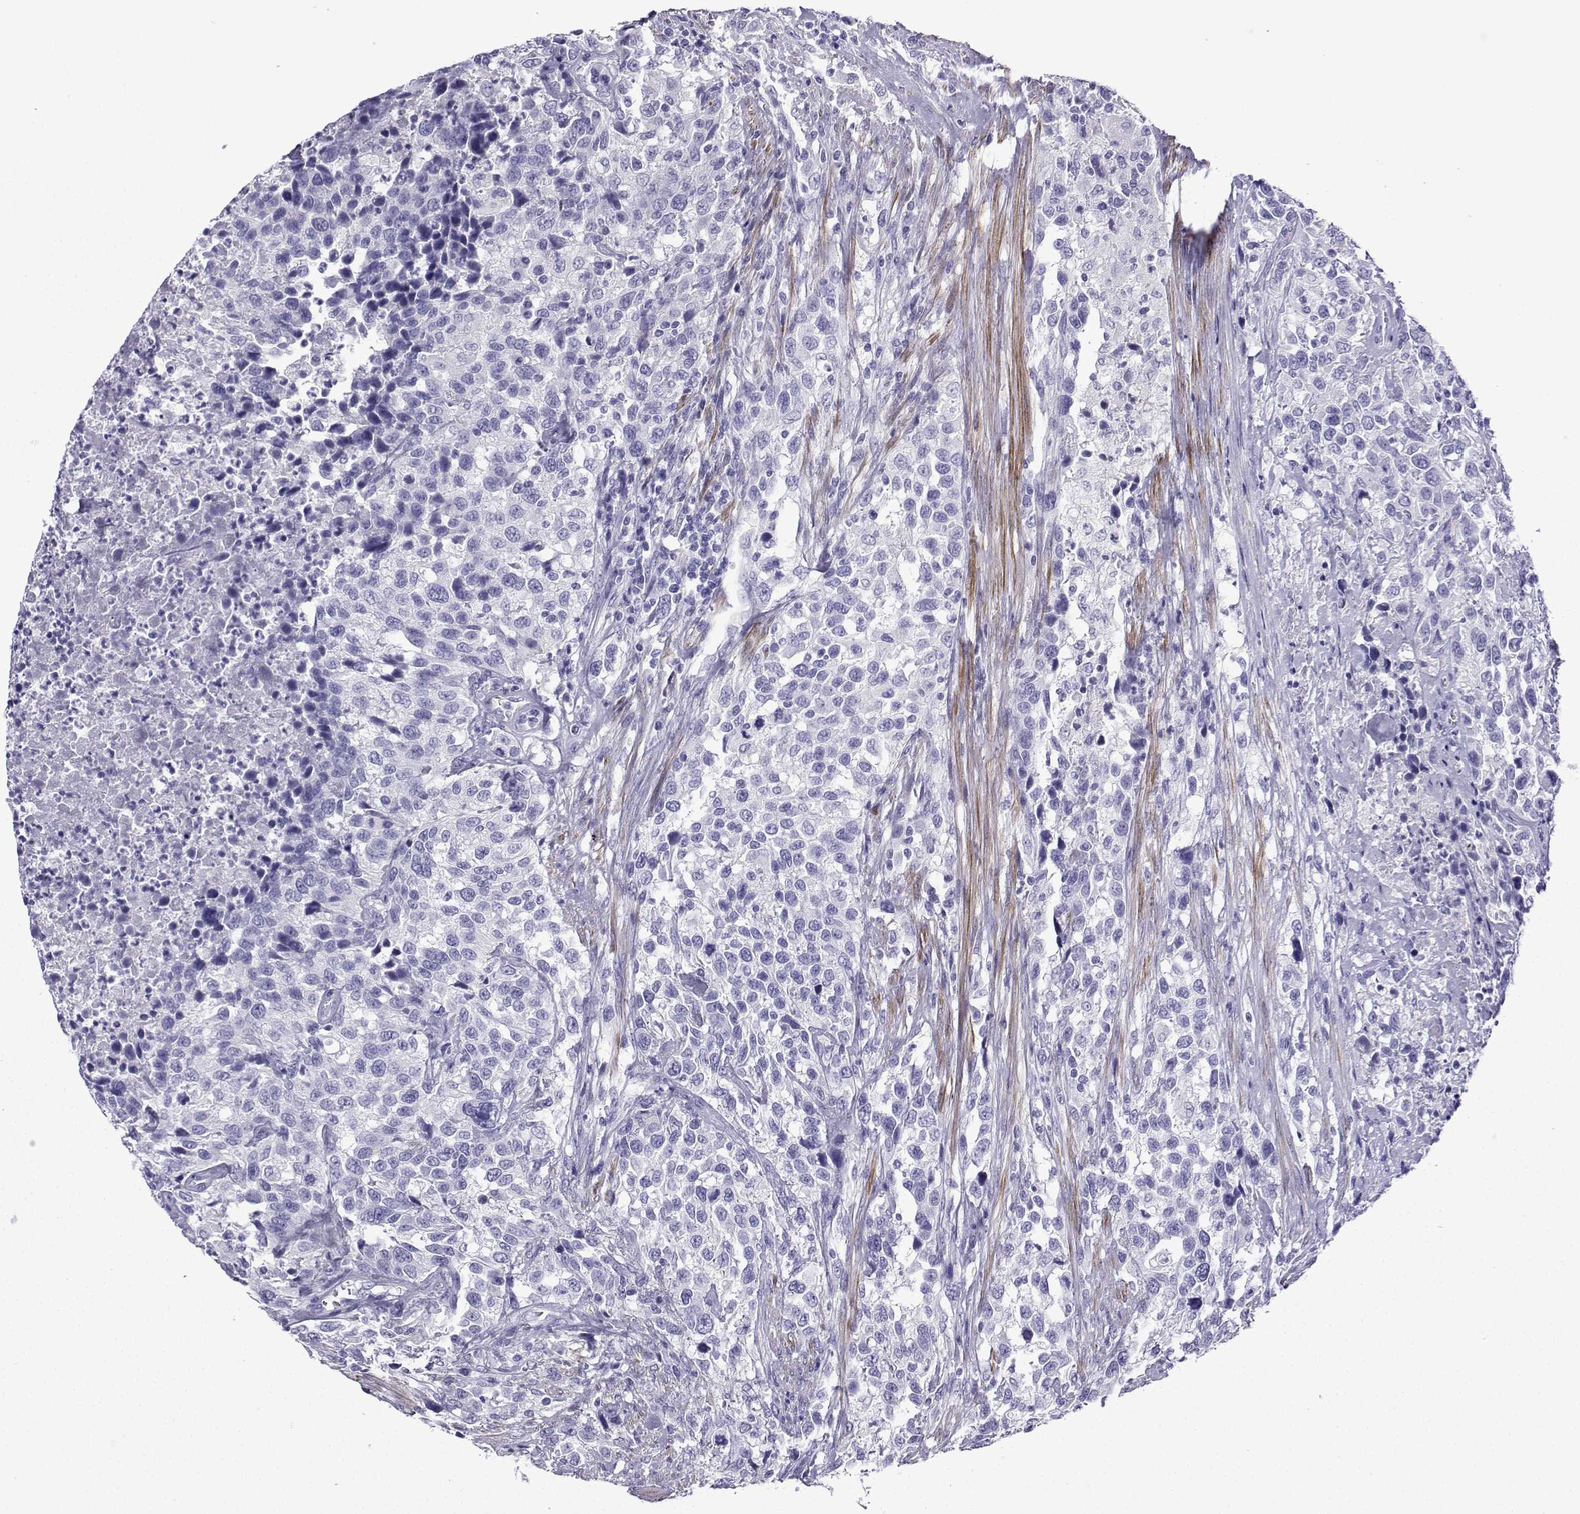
{"staining": {"intensity": "negative", "quantity": "none", "location": "none"}, "tissue": "urothelial cancer", "cell_type": "Tumor cells", "image_type": "cancer", "snomed": [{"axis": "morphology", "description": "Urothelial carcinoma, NOS"}, {"axis": "morphology", "description": "Urothelial carcinoma, High grade"}, {"axis": "topography", "description": "Urinary bladder"}], "caption": "IHC of human urothelial cancer demonstrates no staining in tumor cells. (DAB (3,3'-diaminobenzidine) immunohistochemistry, high magnification).", "gene": "KCNF1", "patient": {"sex": "female", "age": 64}}